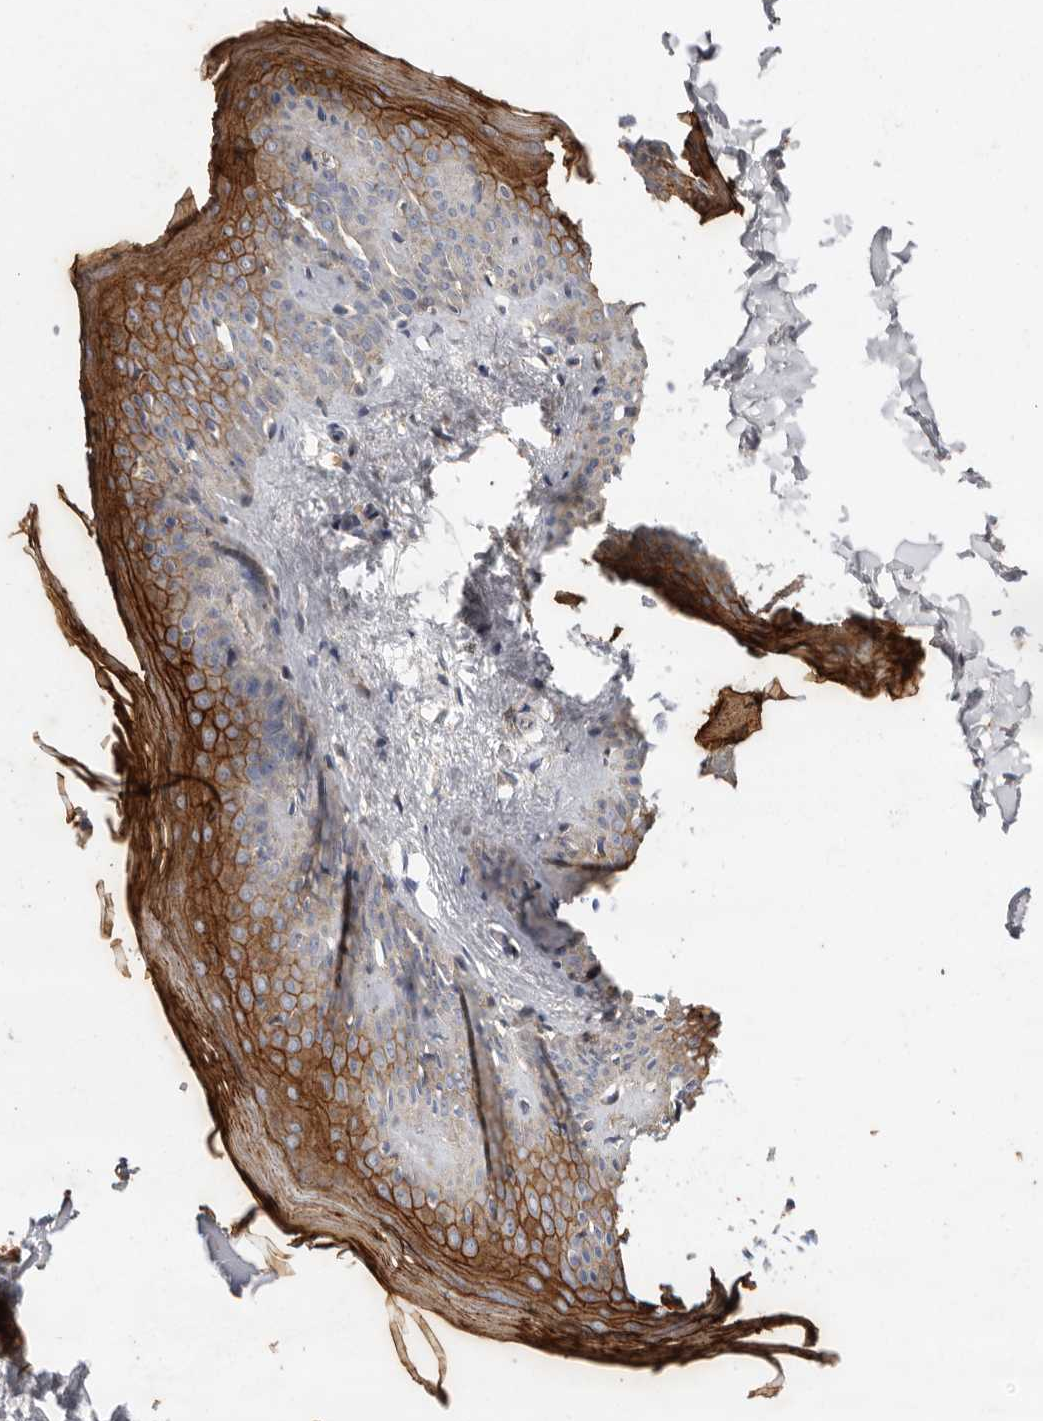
{"staining": {"intensity": "weak", "quantity": "25%-75%", "location": "cytoplasmic/membranous"}, "tissue": "skin", "cell_type": "Fibroblasts", "image_type": "normal", "snomed": [{"axis": "morphology", "description": "Normal tissue, NOS"}, {"axis": "topography", "description": "Skin"}], "caption": "Protein expression analysis of unremarkable skin demonstrates weak cytoplasmic/membranous positivity in approximately 25%-75% of fibroblasts. Immunohistochemistry stains the protein of interest in brown and the nuclei are stained blue.", "gene": "RWDD1", "patient": {"sex": "female", "age": 27}}